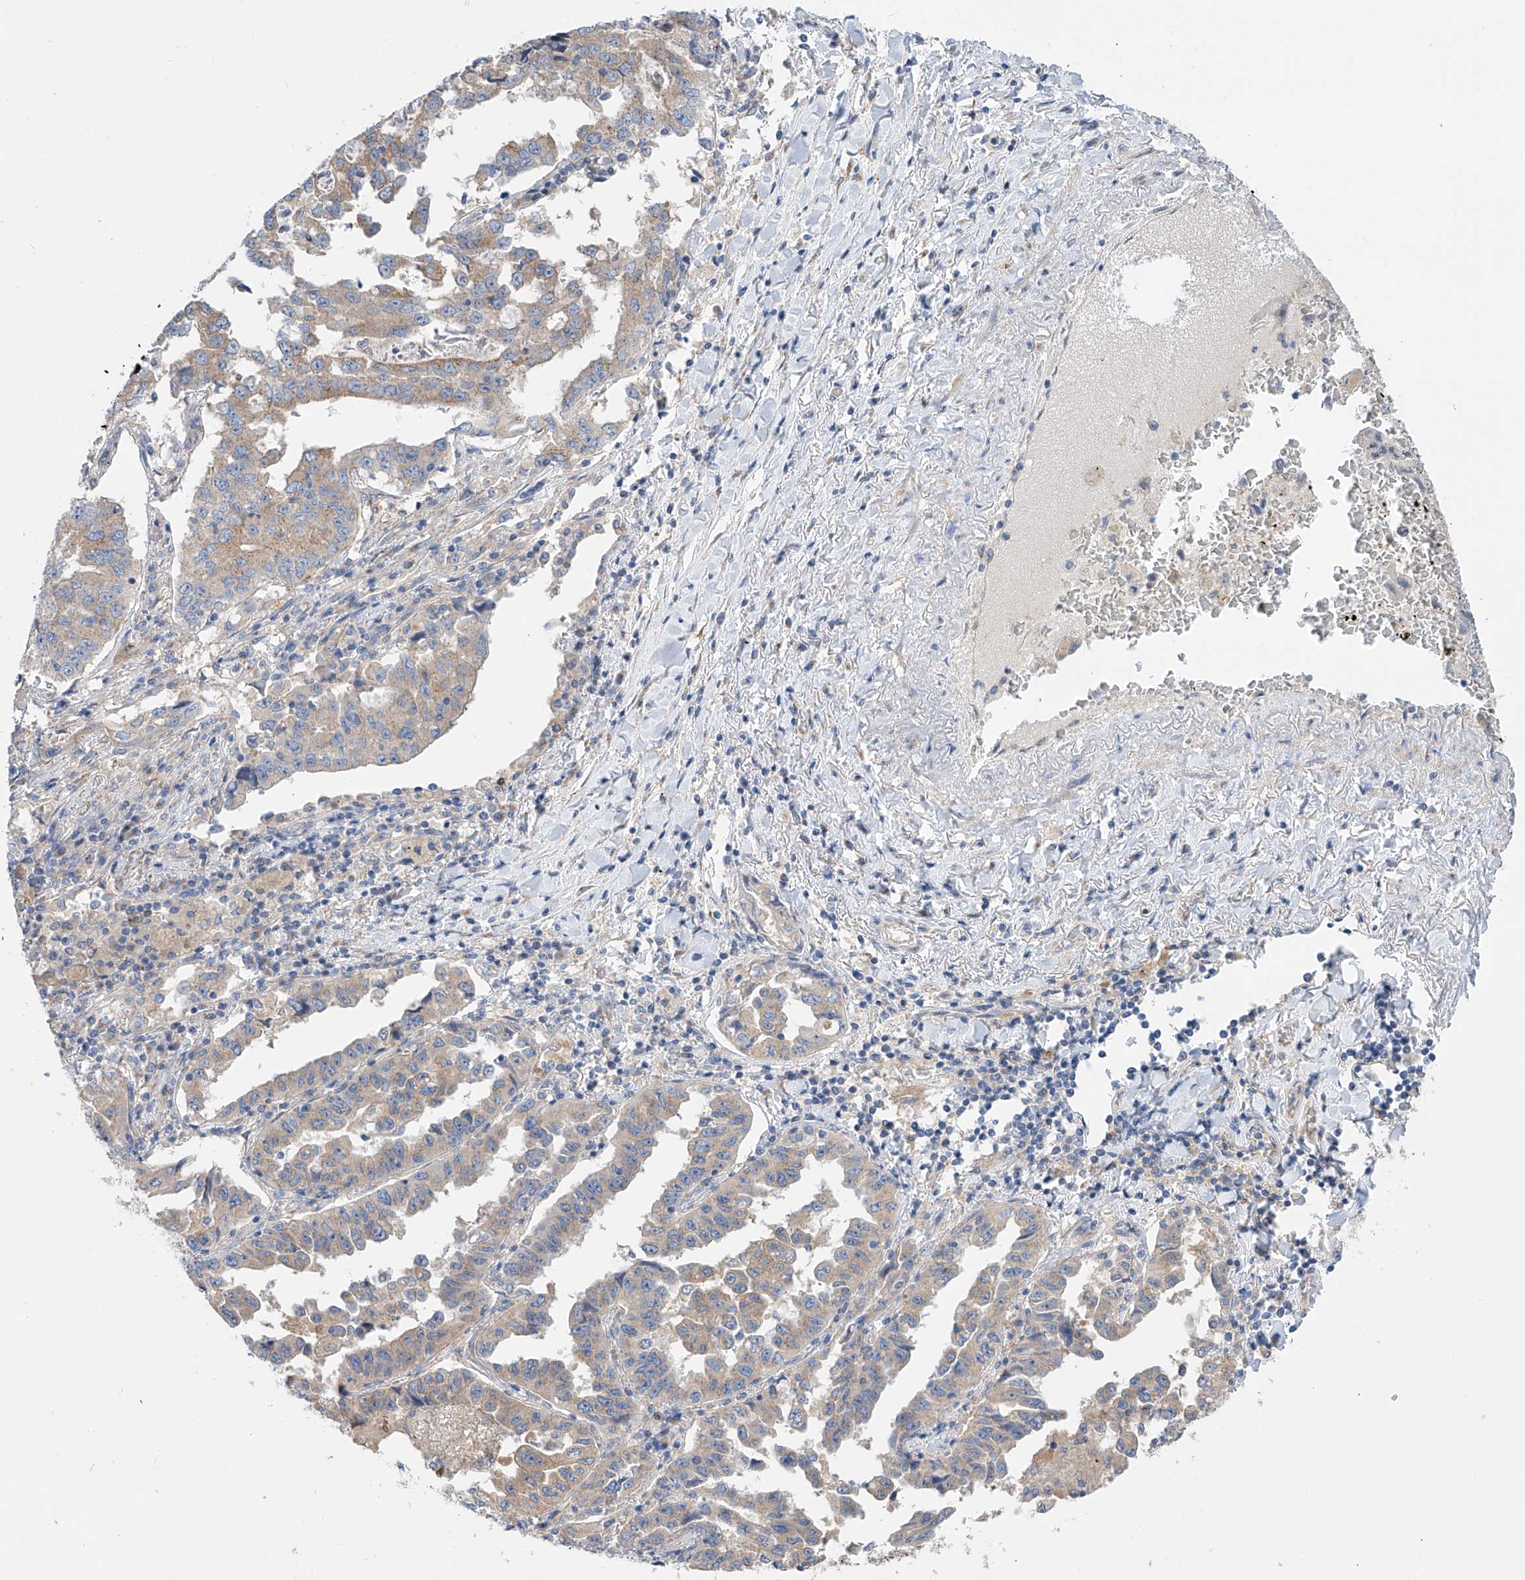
{"staining": {"intensity": "weak", "quantity": ">75%", "location": "cytoplasmic/membranous"}, "tissue": "lung cancer", "cell_type": "Tumor cells", "image_type": "cancer", "snomed": [{"axis": "morphology", "description": "Adenocarcinoma, NOS"}, {"axis": "topography", "description": "Lung"}], "caption": "Immunohistochemistry (DAB) staining of adenocarcinoma (lung) displays weak cytoplasmic/membranous protein staining in about >75% of tumor cells.", "gene": "SLC22A7", "patient": {"sex": "female", "age": 51}}